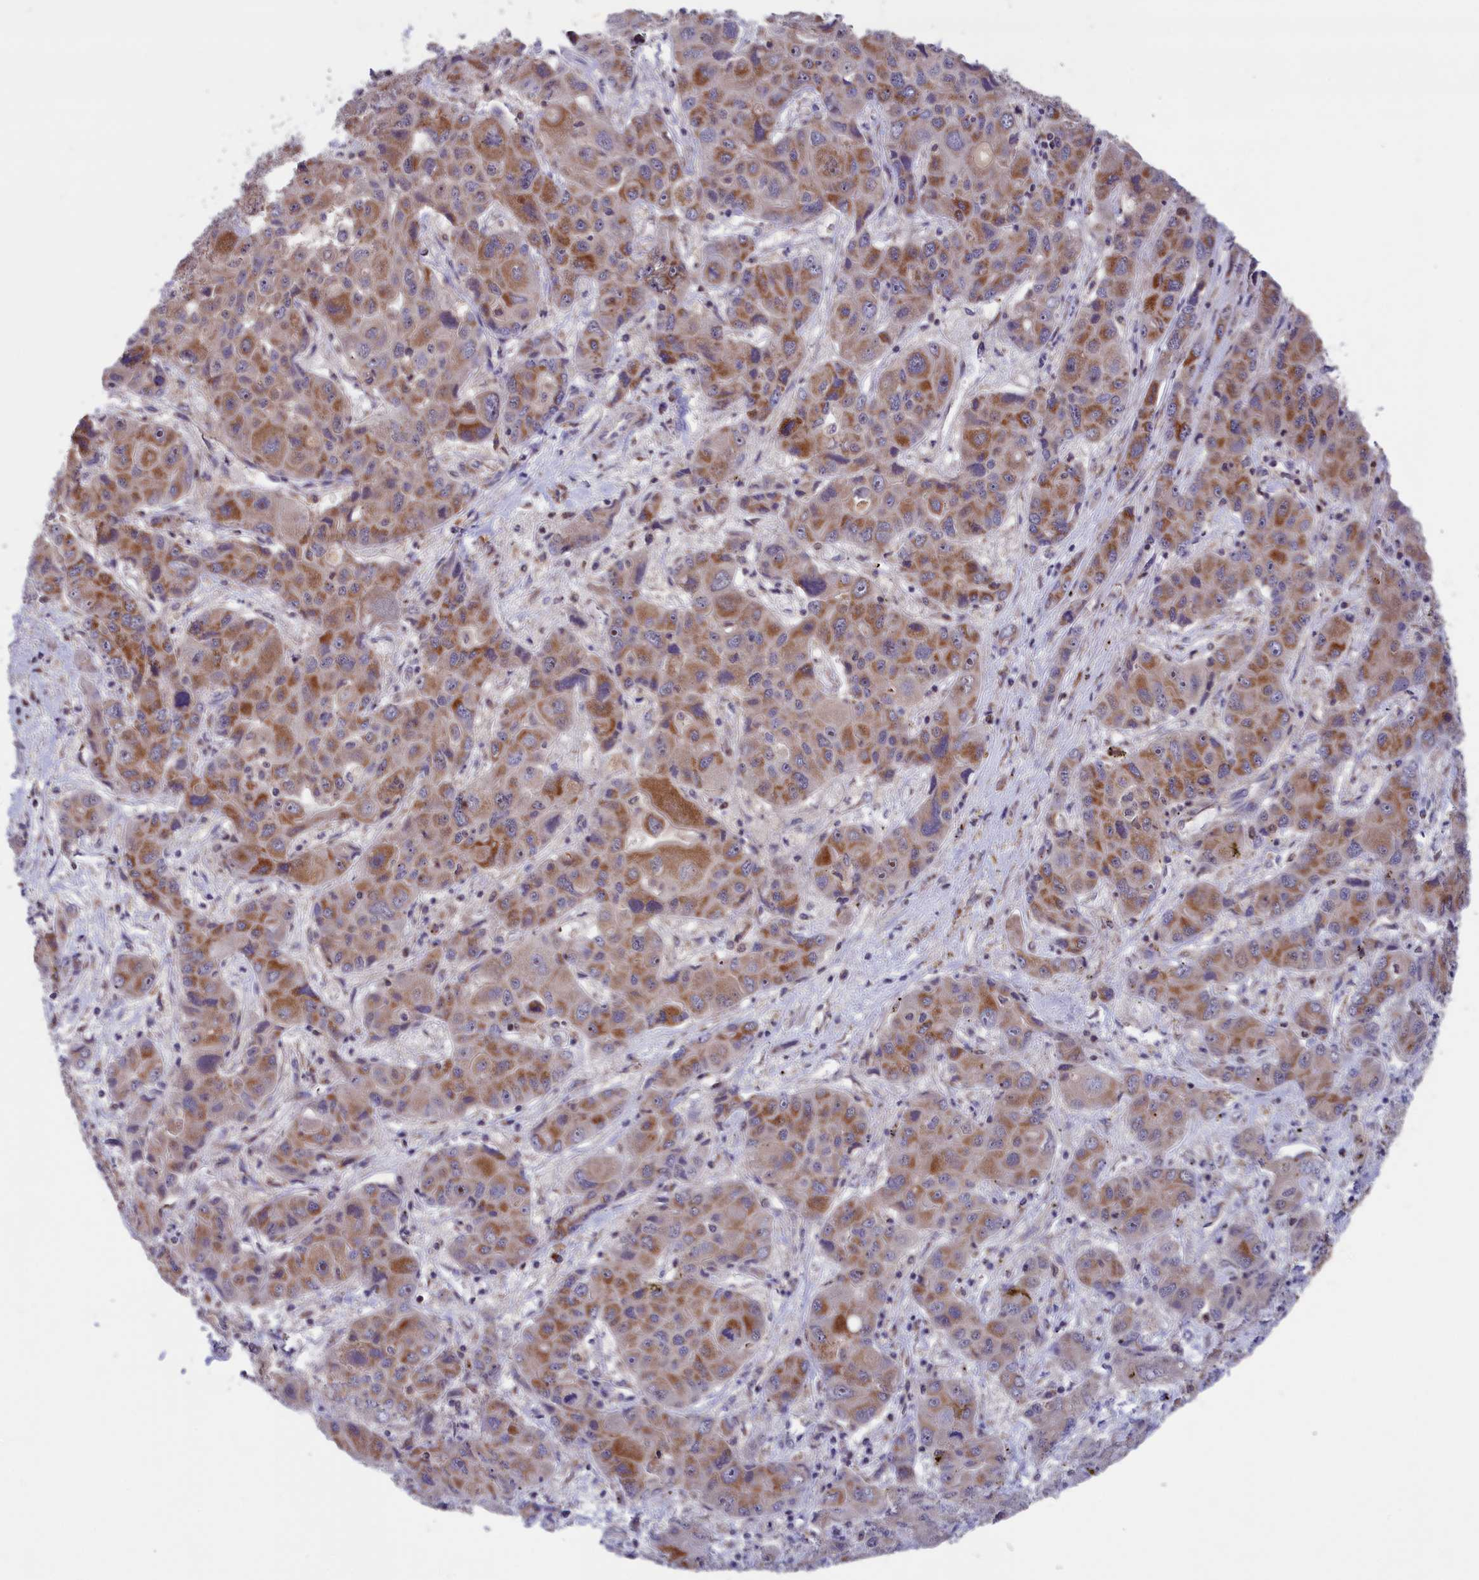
{"staining": {"intensity": "moderate", "quantity": ">75%", "location": "cytoplasmic/membranous"}, "tissue": "liver cancer", "cell_type": "Tumor cells", "image_type": "cancer", "snomed": [{"axis": "morphology", "description": "Cholangiocarcinoma"}, {"axis": "topography", "description": "Liver"}], "caption": "Cholangiocarcinoma (liver) tissue demonstrates moderate cytoplasmic/membranous positivity in about >75% of tumor cells", "gene": "TIMM44", "patient": {"sex": "male", "age": 67}}